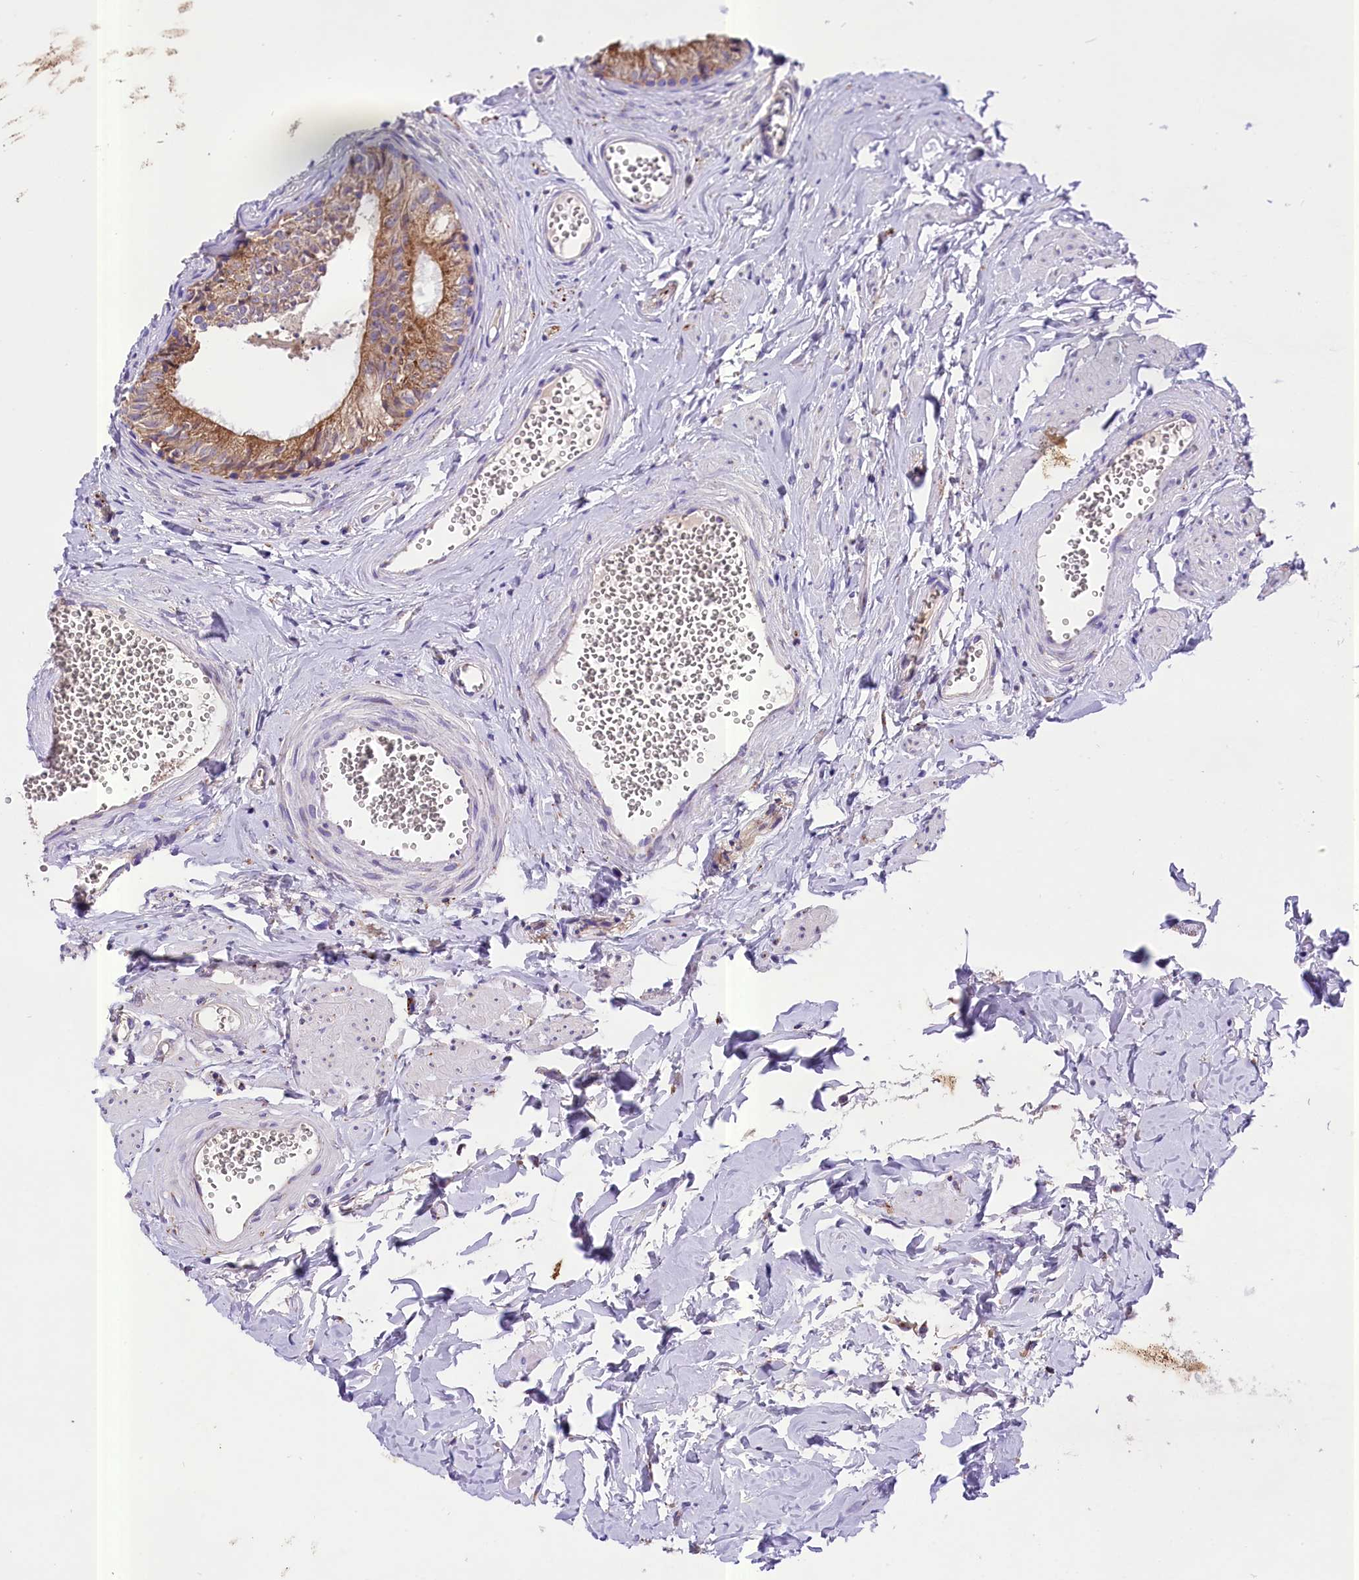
{"staining": {"intensity": "moderate", "quantity": ">75%", "location": "cytoplasmic/membranous"}, "tissue": "epididymis", "cell_type": "Glandular cells", "image_type": "normal", "snomed": [{"axis": "morphology", "description": "Normal tissue, NOS"}, {"axis": "topography", "description": "Epididymis"}], "caption": "This micrograph demonstrates IHC staining of benign human epididymis, with medium moderate cytoplasmic/membranous positivity in approximately >75% of glandular cells.", "gene": "PEMT", "patient": {"sex": "male", "age": 36}}